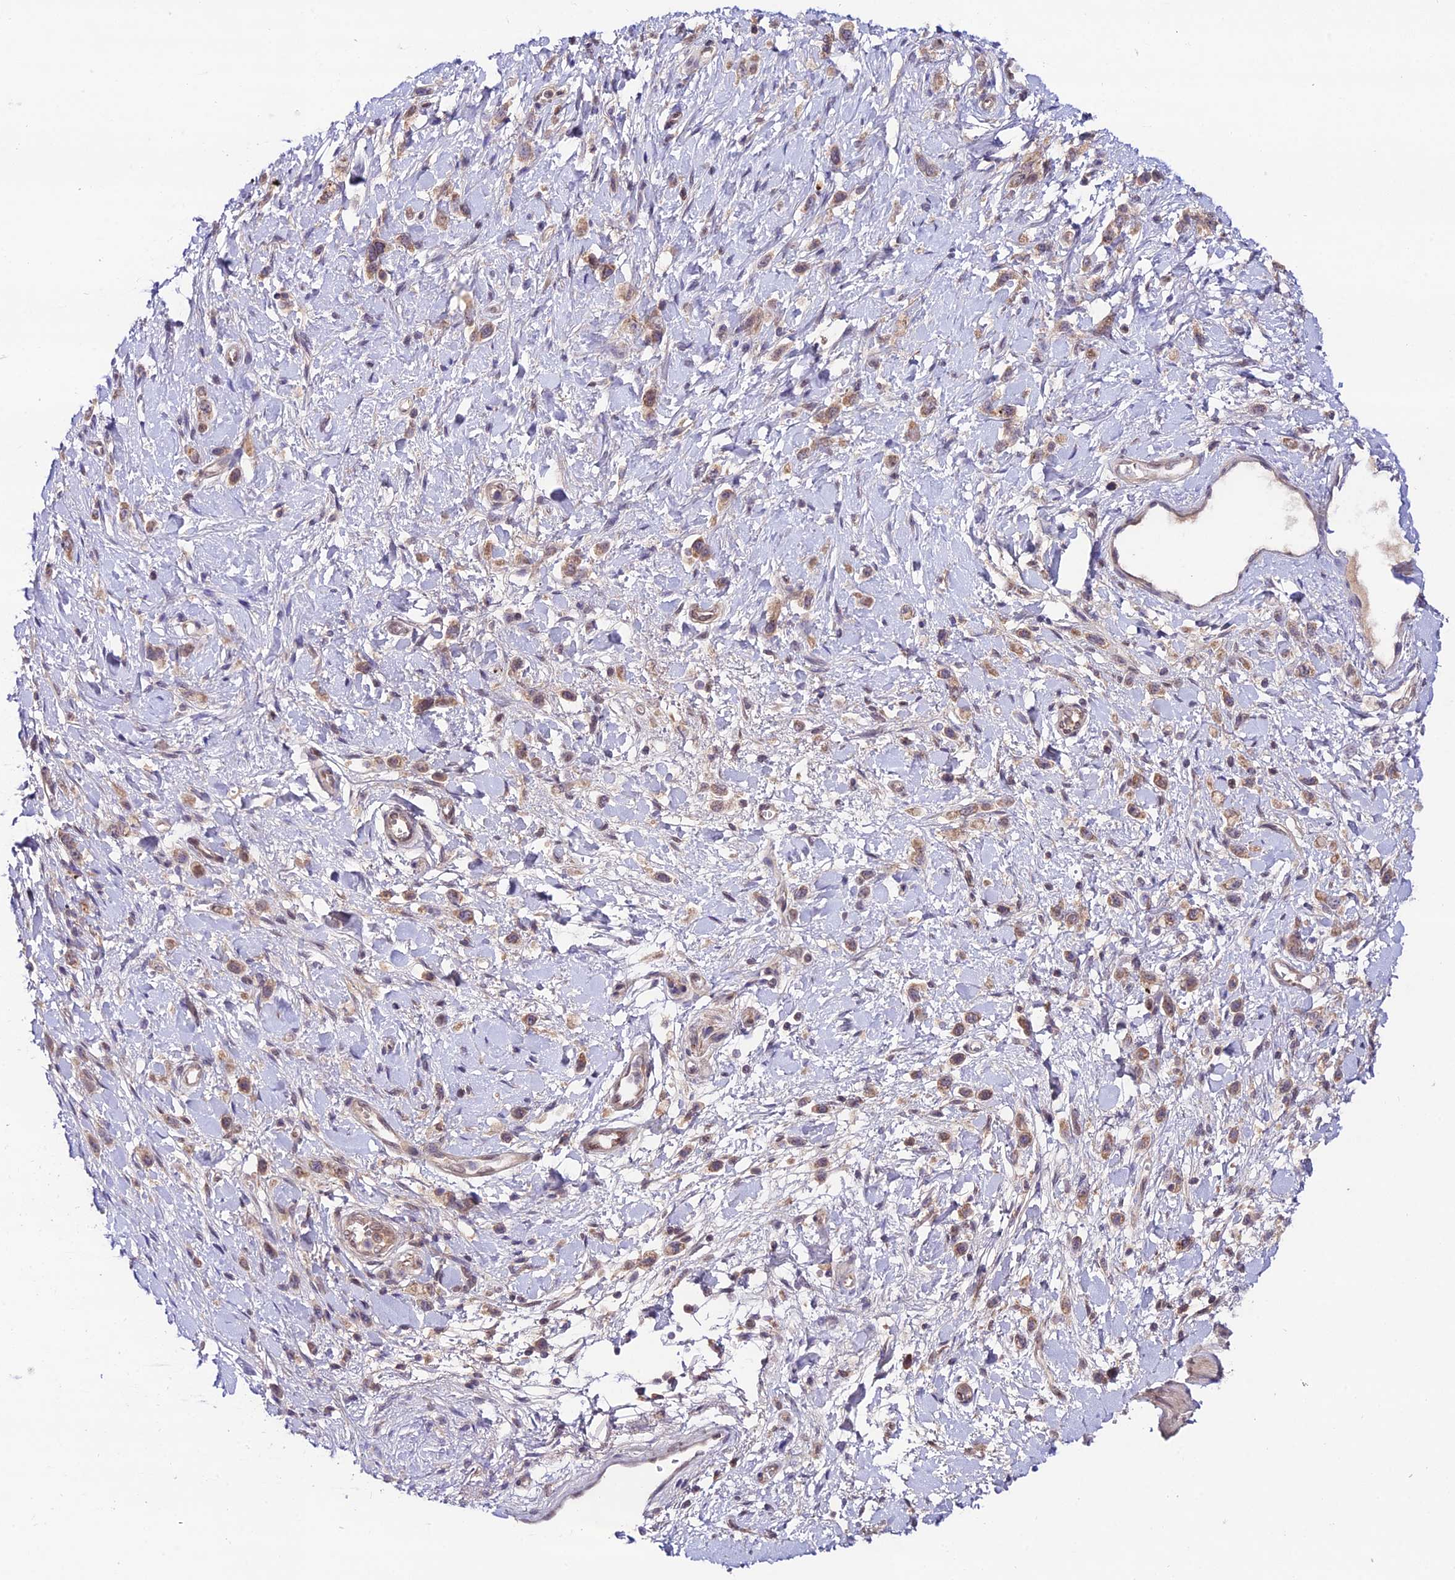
{"staining": {"intensity": "weak", "quantity": ">75%", "location": "cytoplasmic/membranous"}, "tissue": "stomach cancer", "cell_type": "Tumor cells", "image_type": "cancer", "snomed": [{"axis": "morphology", "description": "Adenocarcinoma, NOS"}, {"axis": "topography", "description": "Stomach"}], "caption": "Stomach cancer (adenocarcinoma) stained with immunohistochemistry reveals weak cytoplasmic/membranous staining in about >75% of tumor cells.", "gene": "TRIM40", "patient": {"sex": "female", "age": 65}}